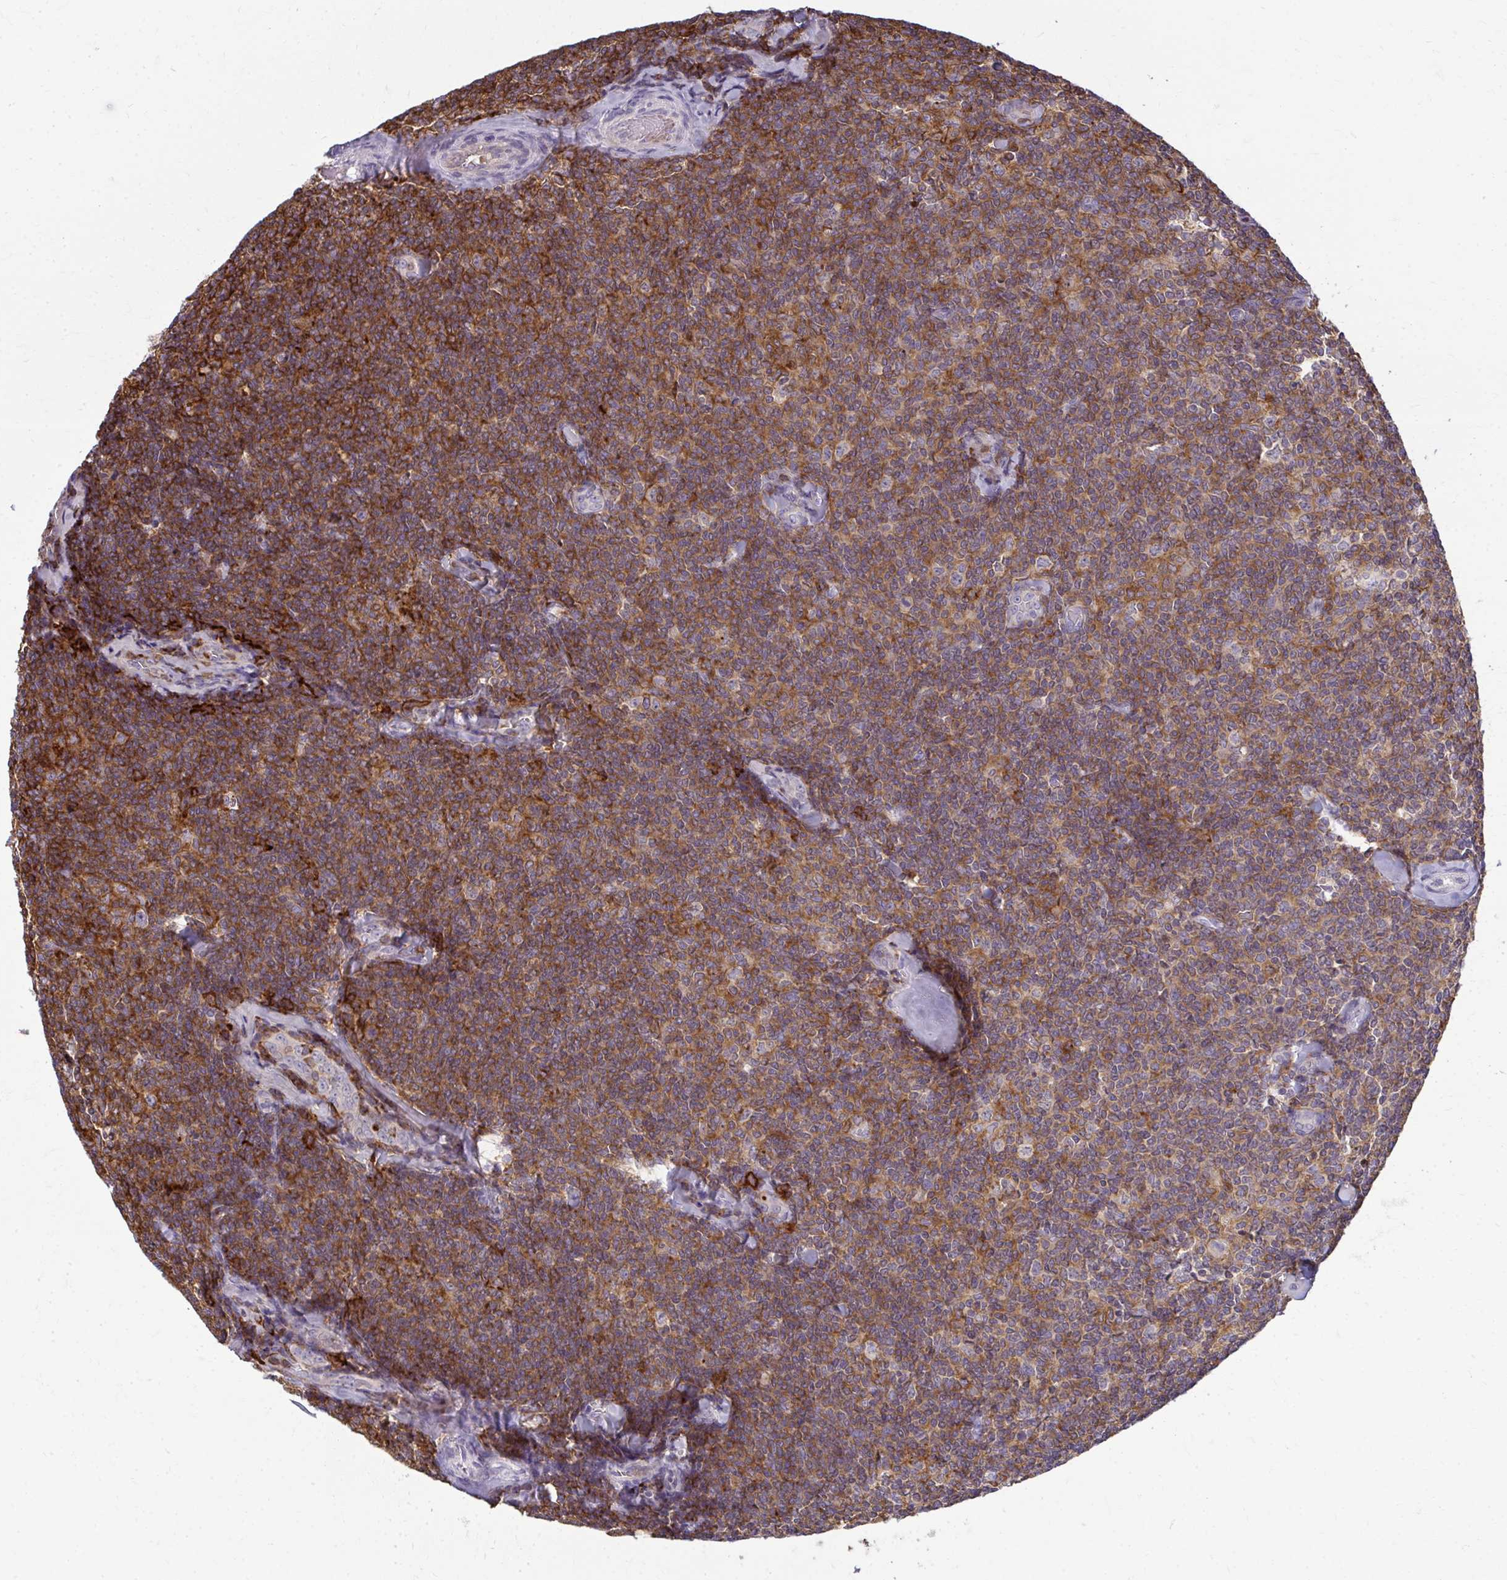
{"staining": {"intensity": "moderate", "quantity": ">75%", "location": "cytoplasmic/membranous"}, "tissue": "lymphoma", "cell_type": "Tumor cells", "image_type": "cancer", "snomed": [{"axis": "morphology", "description": "Malignant lymphoma, non-Hodgkin's type, Low grade"}, {"axis": "topography", "description": "Lymph node"}], "caption": "Brown immunohistochemical staining in lymphoma exhibits moderate cytoplasmic/membranous staining in approximately >75% of tumor cells.", "gene": "AP5M1", "patient": {"sex": "female", "age": 56}}